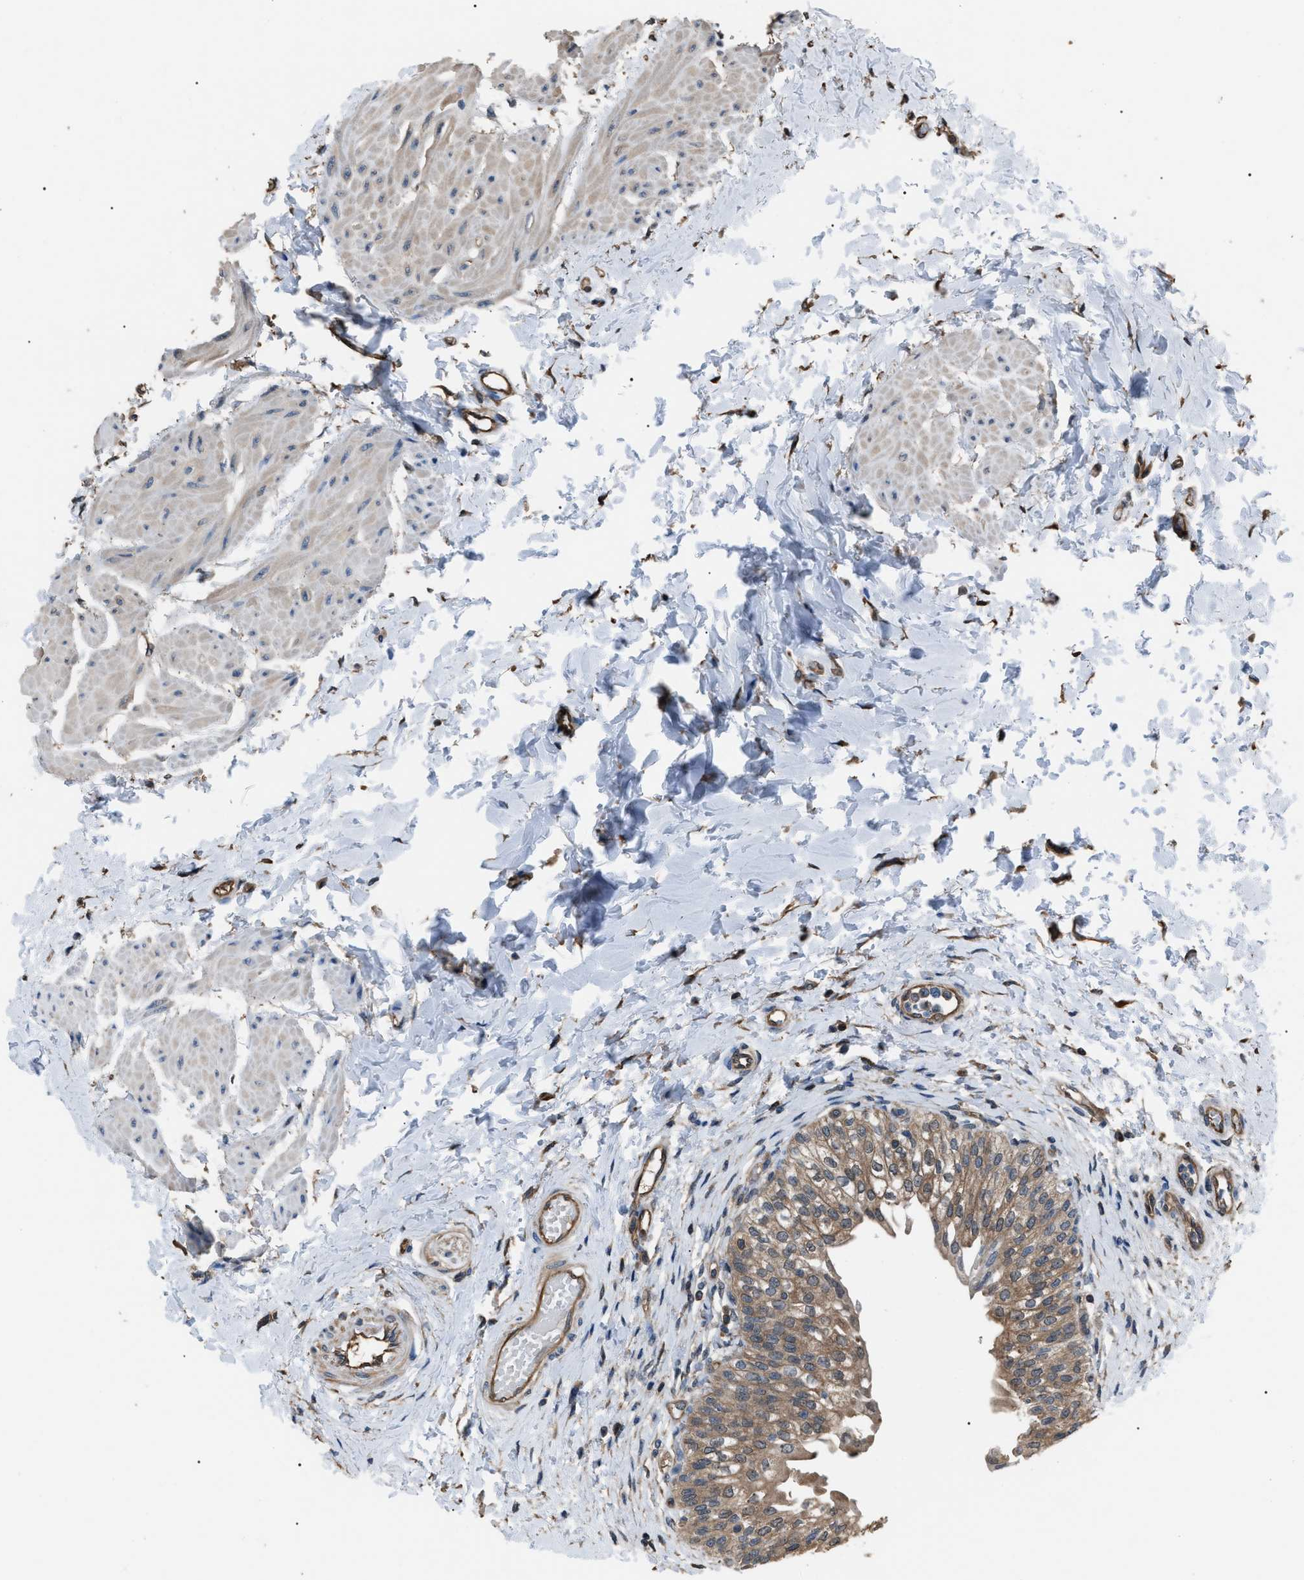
{"staining": {"intensity": "strong", "quantity": ">75%", "location": "cytoplasmic/membranous"}, "tissue": "urinary bladder", "cell_type": "Urothelial cells", "image_type": "normal", "snomed": [{"axis": "morphology", "description": "Normal tissue, NOS"}, {"axis": "topography", "description": "Urinary bladder"}], "caption": "This photomicrograph shows IHC staining of benign human urinary bladder, with high strong cytoplasmic/membranous staining in about >75% of urothelial cells.", "gene": "PDCD5", "patient": {"sex": "male", "age": 55}}